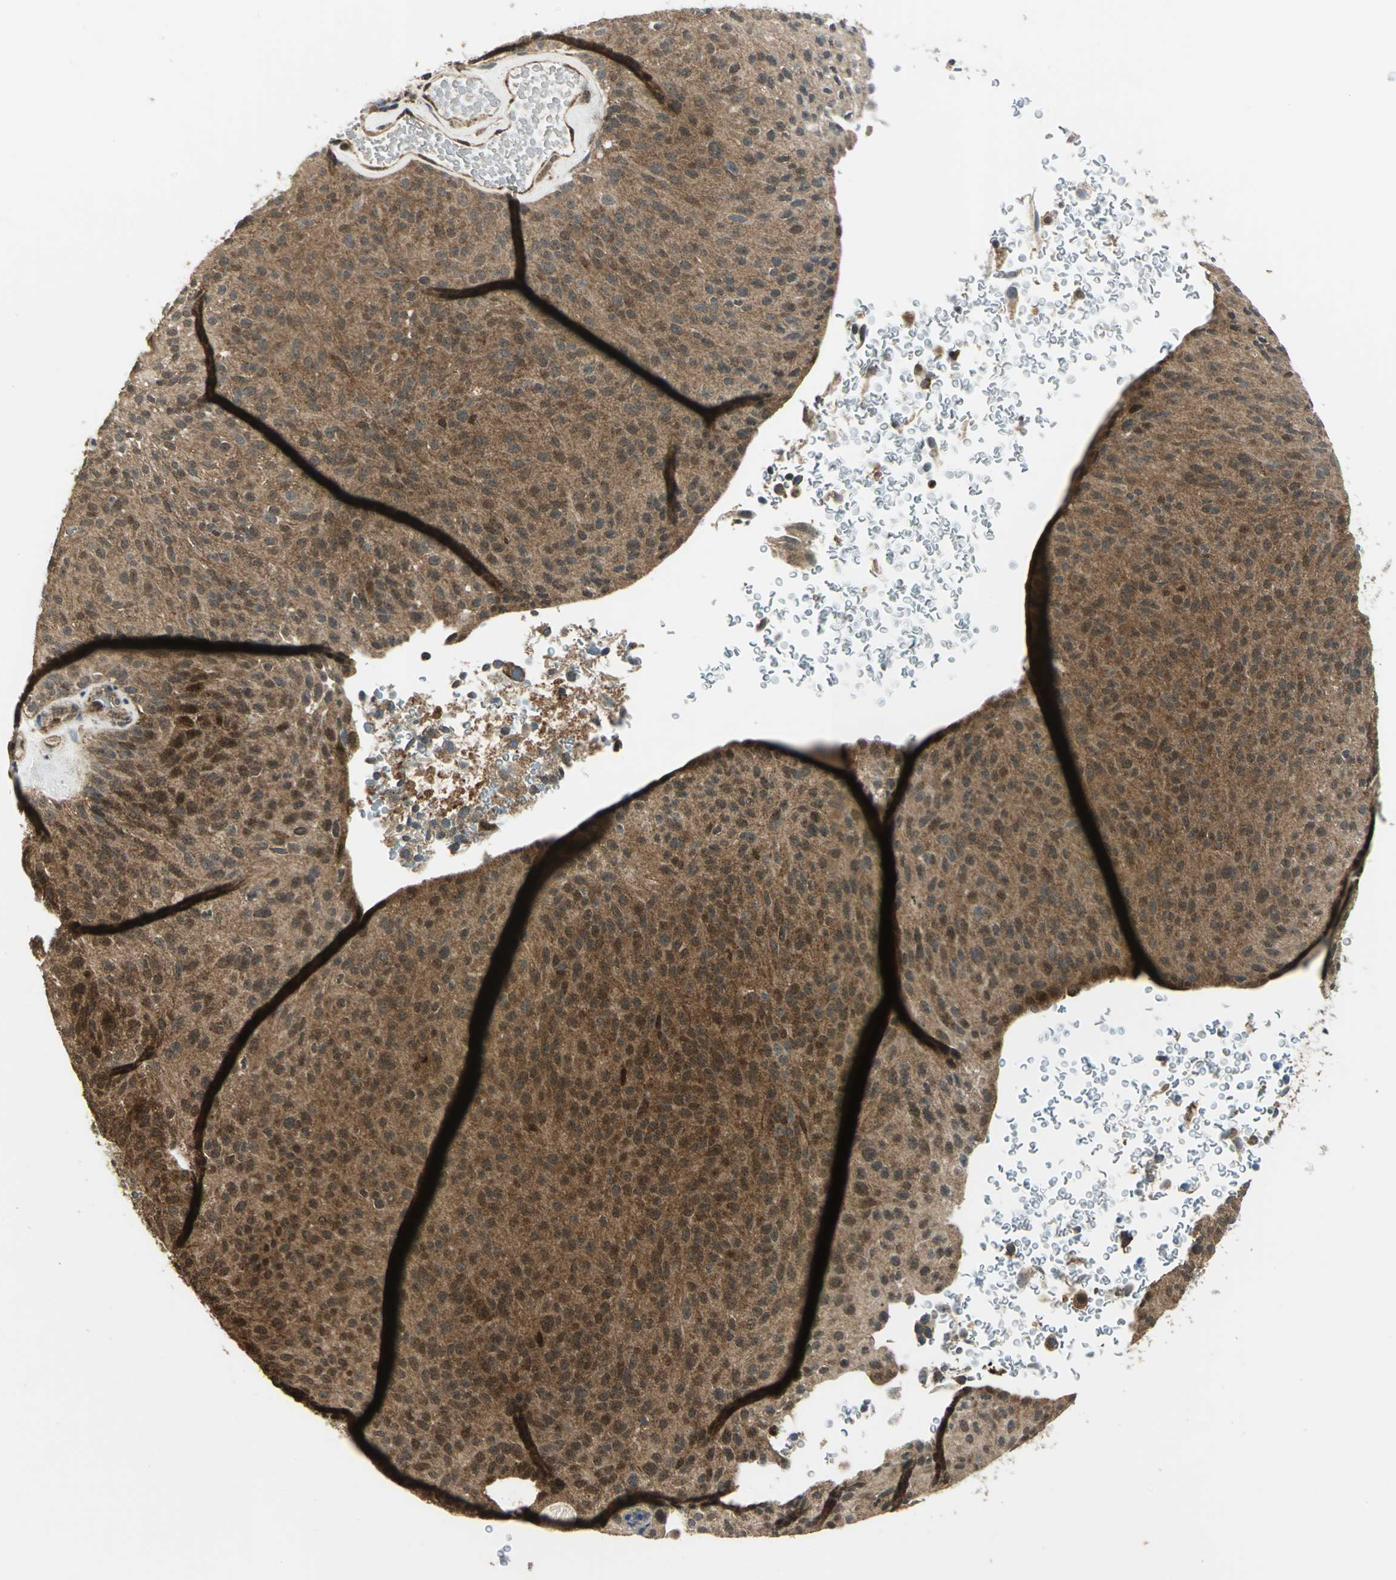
{"staining": {"intensity": "moderate", "quantity": ">75%", "location": "cytoplasmic/membranous,nuclear"}, "tissue": "urothelial cancer", "cell_type": "Tumor cells", "image_type": "cancer", "snomed": [{"axis": "morphology", "description": "Urothelial carcinoma, Low grade"}, {"axis": "topography", "description": "Urinary bladder"}], "caption": "A medium amount of moderate cytoplasmic/membranous and nuclear expression is appreciated in approximately >75% of tumor cells in urothelial cancer tissue. The staining was performed using DAB (3,3'-diaminobenzidine), with brown indicating positive protein expression. Nuclei are stained blue with hematoxylin.", "gene": "NUDT2", "patient": {"sex": "male", "age": 78}}